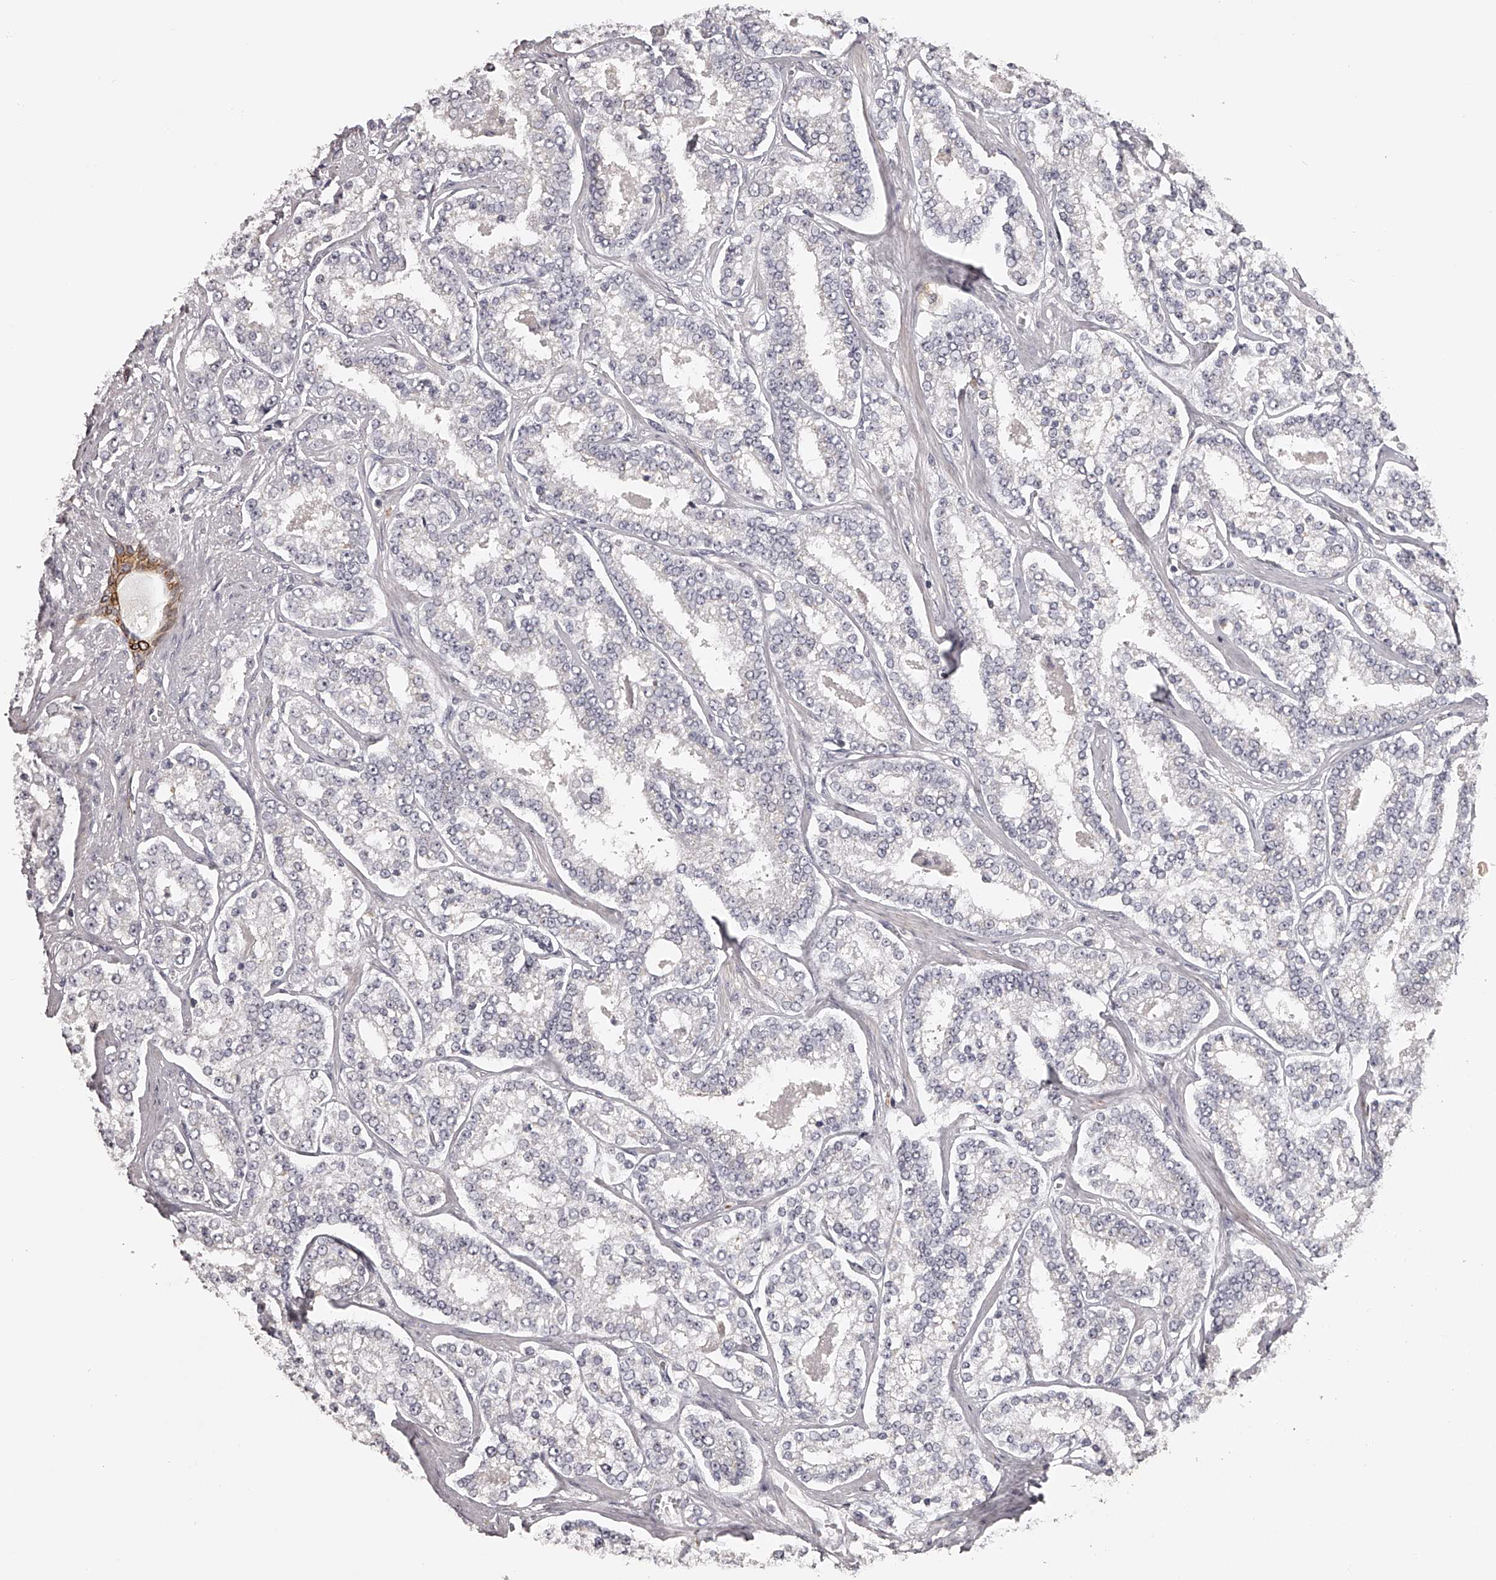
{"staining": {"intensity": "negative", "quantity": "none", "location": "none"}, "tissue": "prostate cancer", "cell_type": "Tumor cells", "image_type": "cancer", "snomed": [{"axis": "morphology", "description": "Normal tissue, NOS"}, {"axis": "morphology", "description": "Adenocarcinoma, High grade"}, {"axis": "topography", "description": "Prostate"}], "caption": "This is an immunohistochemistry histopathology image of high-grade adenocarcinoma (prostate). There is no positivity in tumor cells.", "gene": "TNN", "patient": {"sex": "male", "age": 83}}